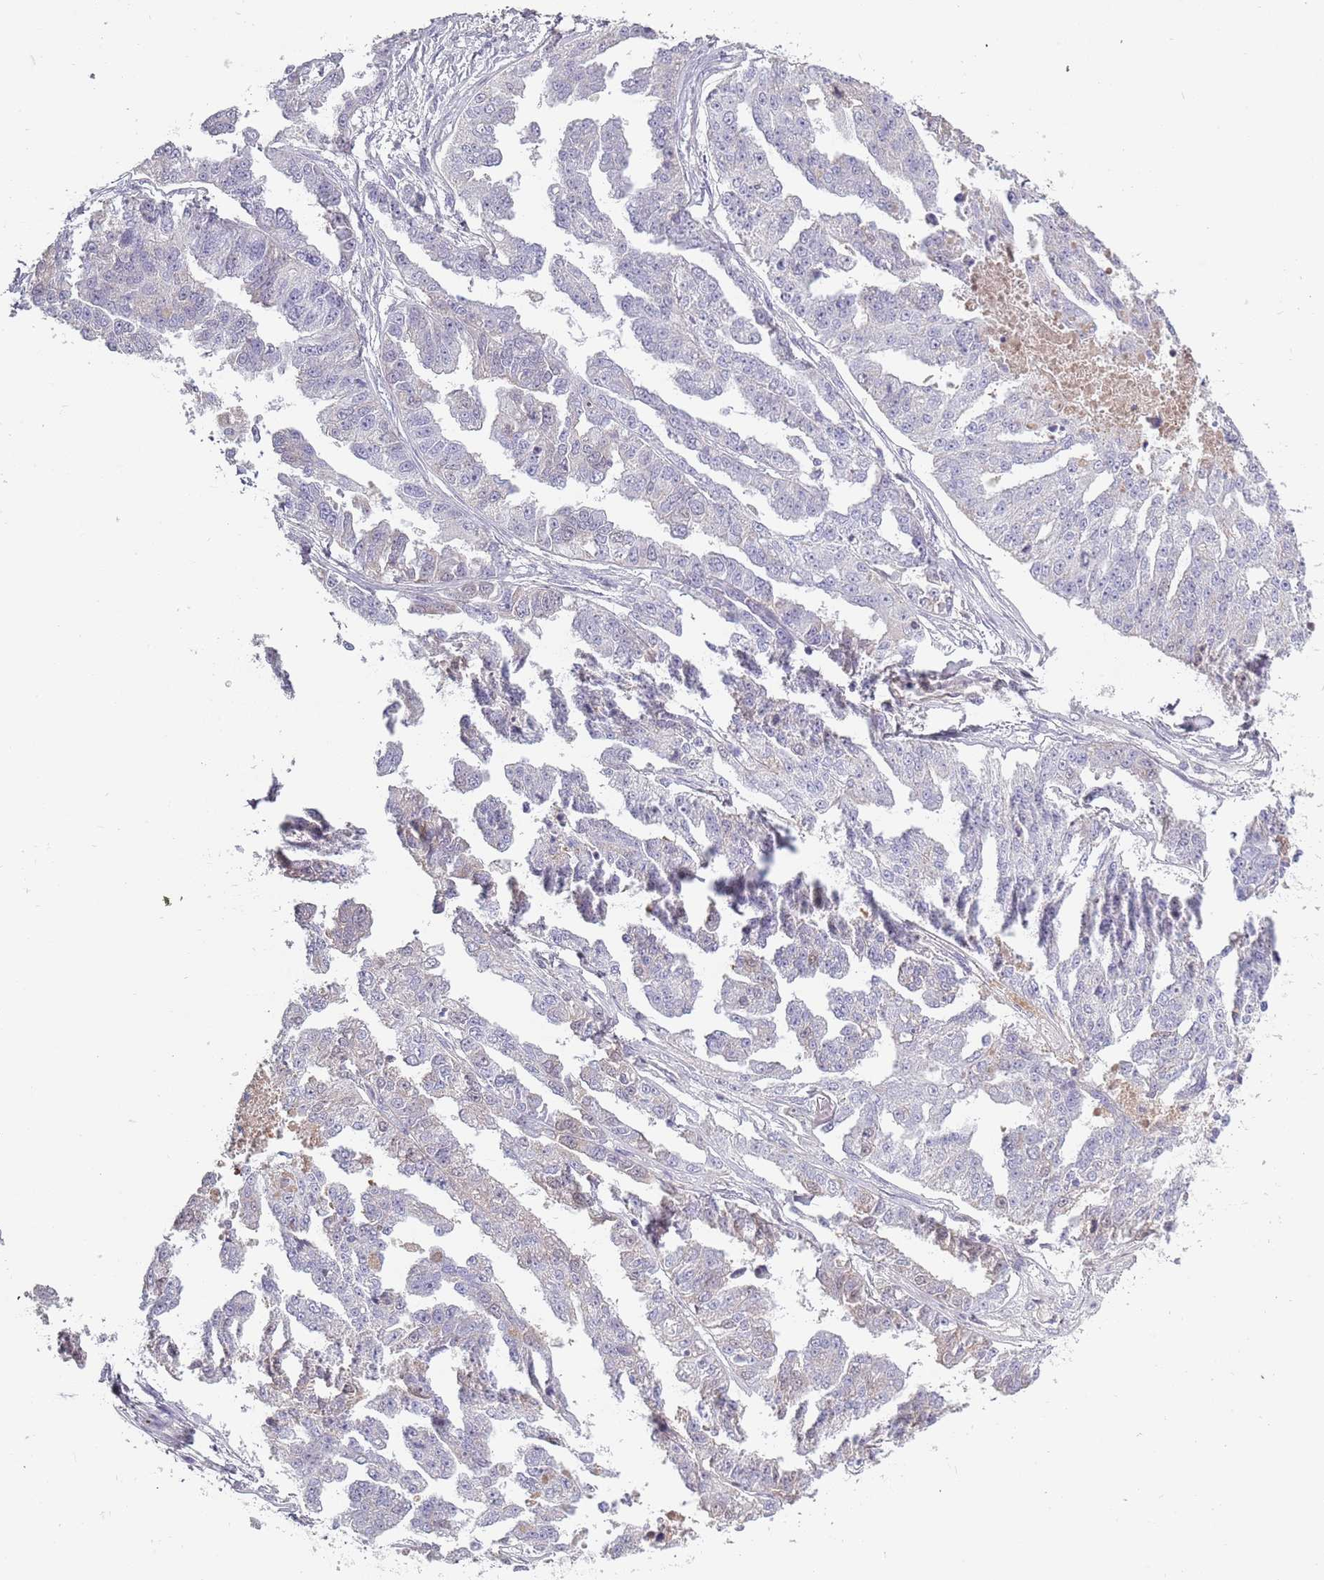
{"staining": {"intensity": "negative", "quantity": "none", "location": "none"}, "tissue": "ovarian cancer", "cell_type": "Tumor cells", "image_type": "cancer", "snomed": [{"axis": "morphology", "description": "Cystadenocarcinoma, serous, NOS"}, {"axis": "topography", "description": "Ovary"}], "caption": "The immunohistochemistry (IHC) histopathology image has no significant expression in tumor cells of ovarian cancer tissue.", "gene": "TNFRSF6B", "patient": {"sex": "female", "age": 58}}